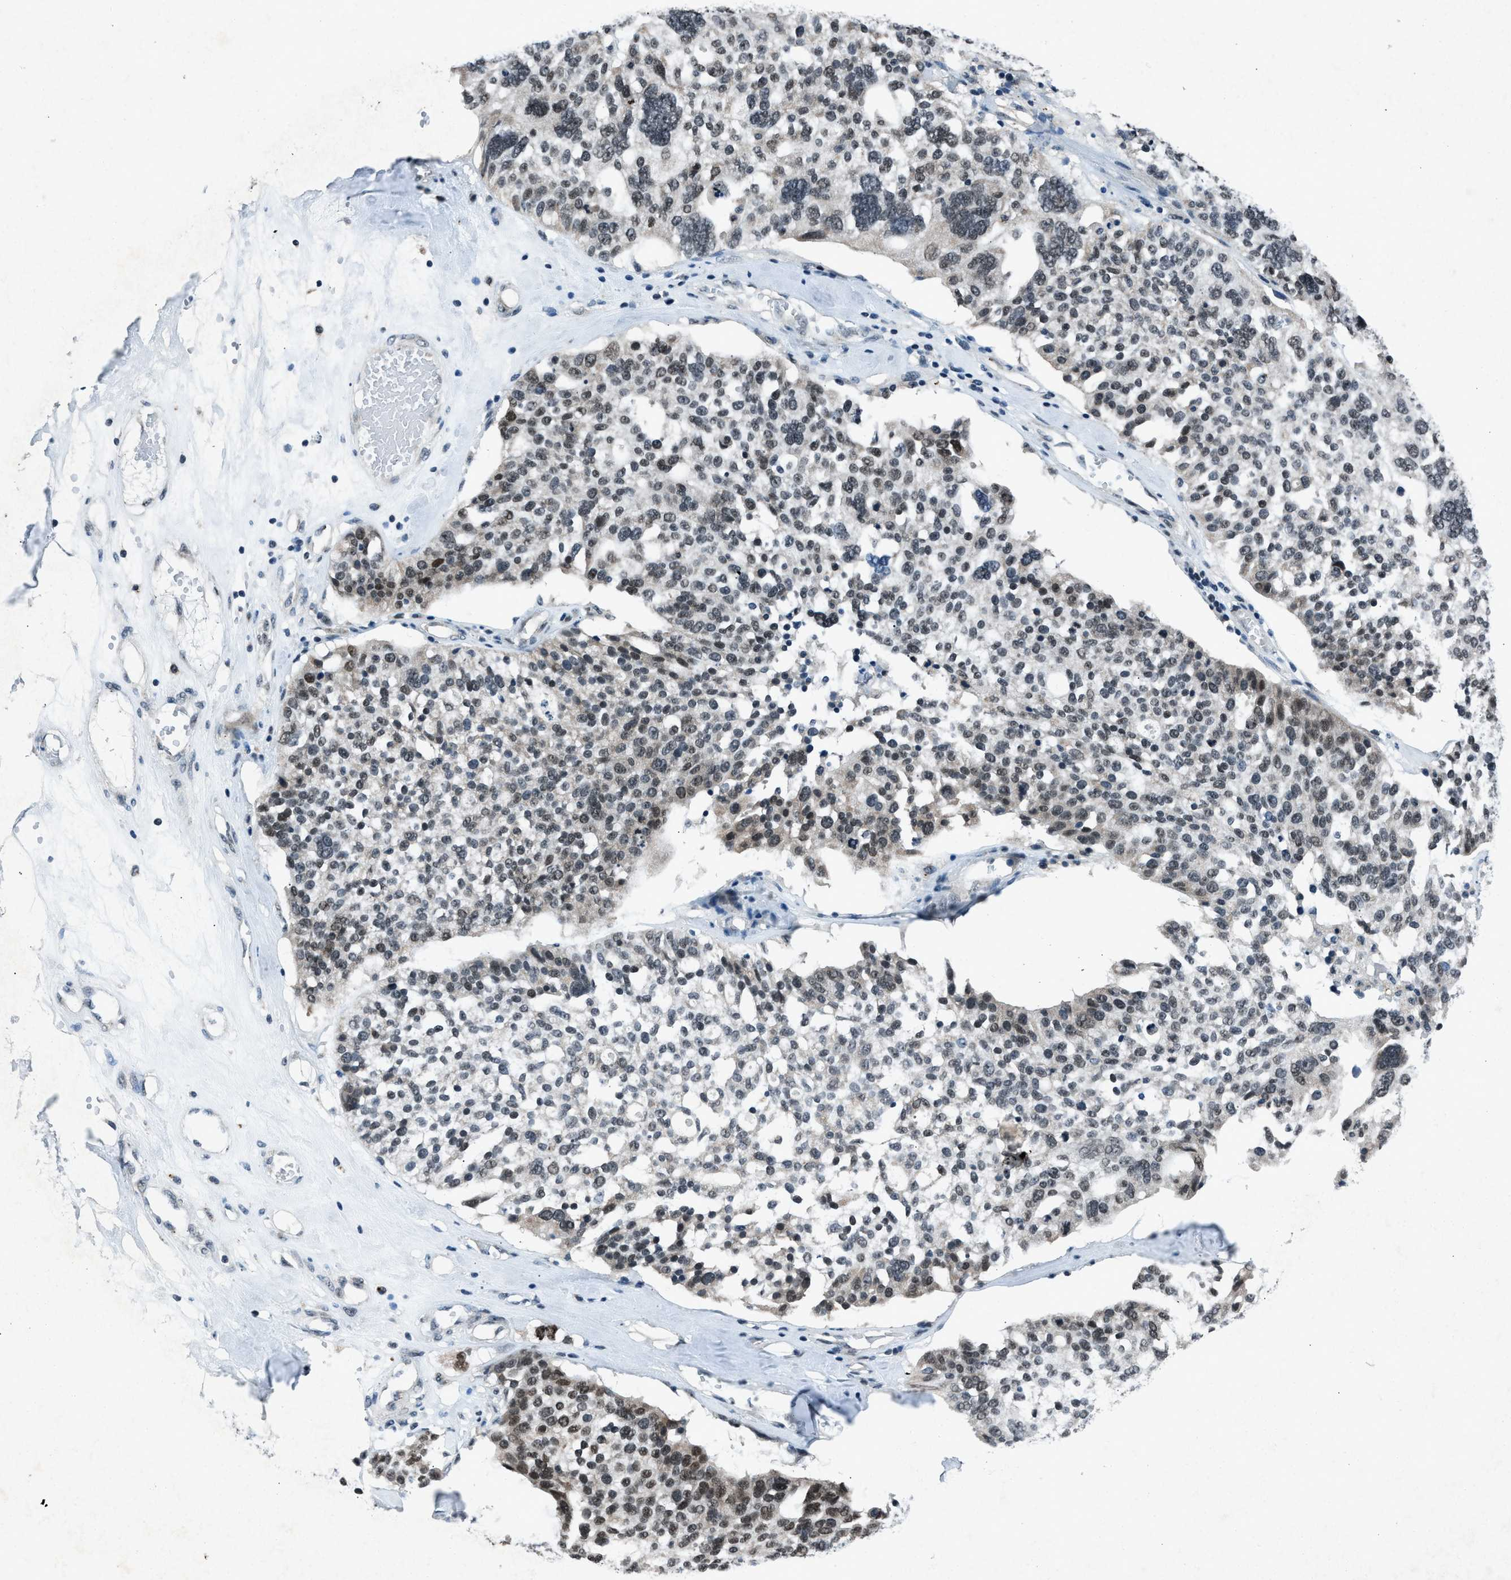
{"staining": {"intensity": "moderate", "quantity": "<25%", "location": "nuclear"}, "tissue": "ovarian cancer", "cell_type": "Tumor cells", "image_type": "cancer", "snomed": [{"axis": "morphology", "description": "Cystadenocarcinoma, serous, NOS"}, {"axis": "topography", "description": "Ovary"}], "caption": "A high-resolution image shows immunohistochemistry staining of ovarian cancer (serous cystadenocarcinoma), which demonstrates moderate nuclear staining in approximately <25% of tumor cells.", "gene": "ADCY1", "patient": {"sex": "female", "age": 59}}